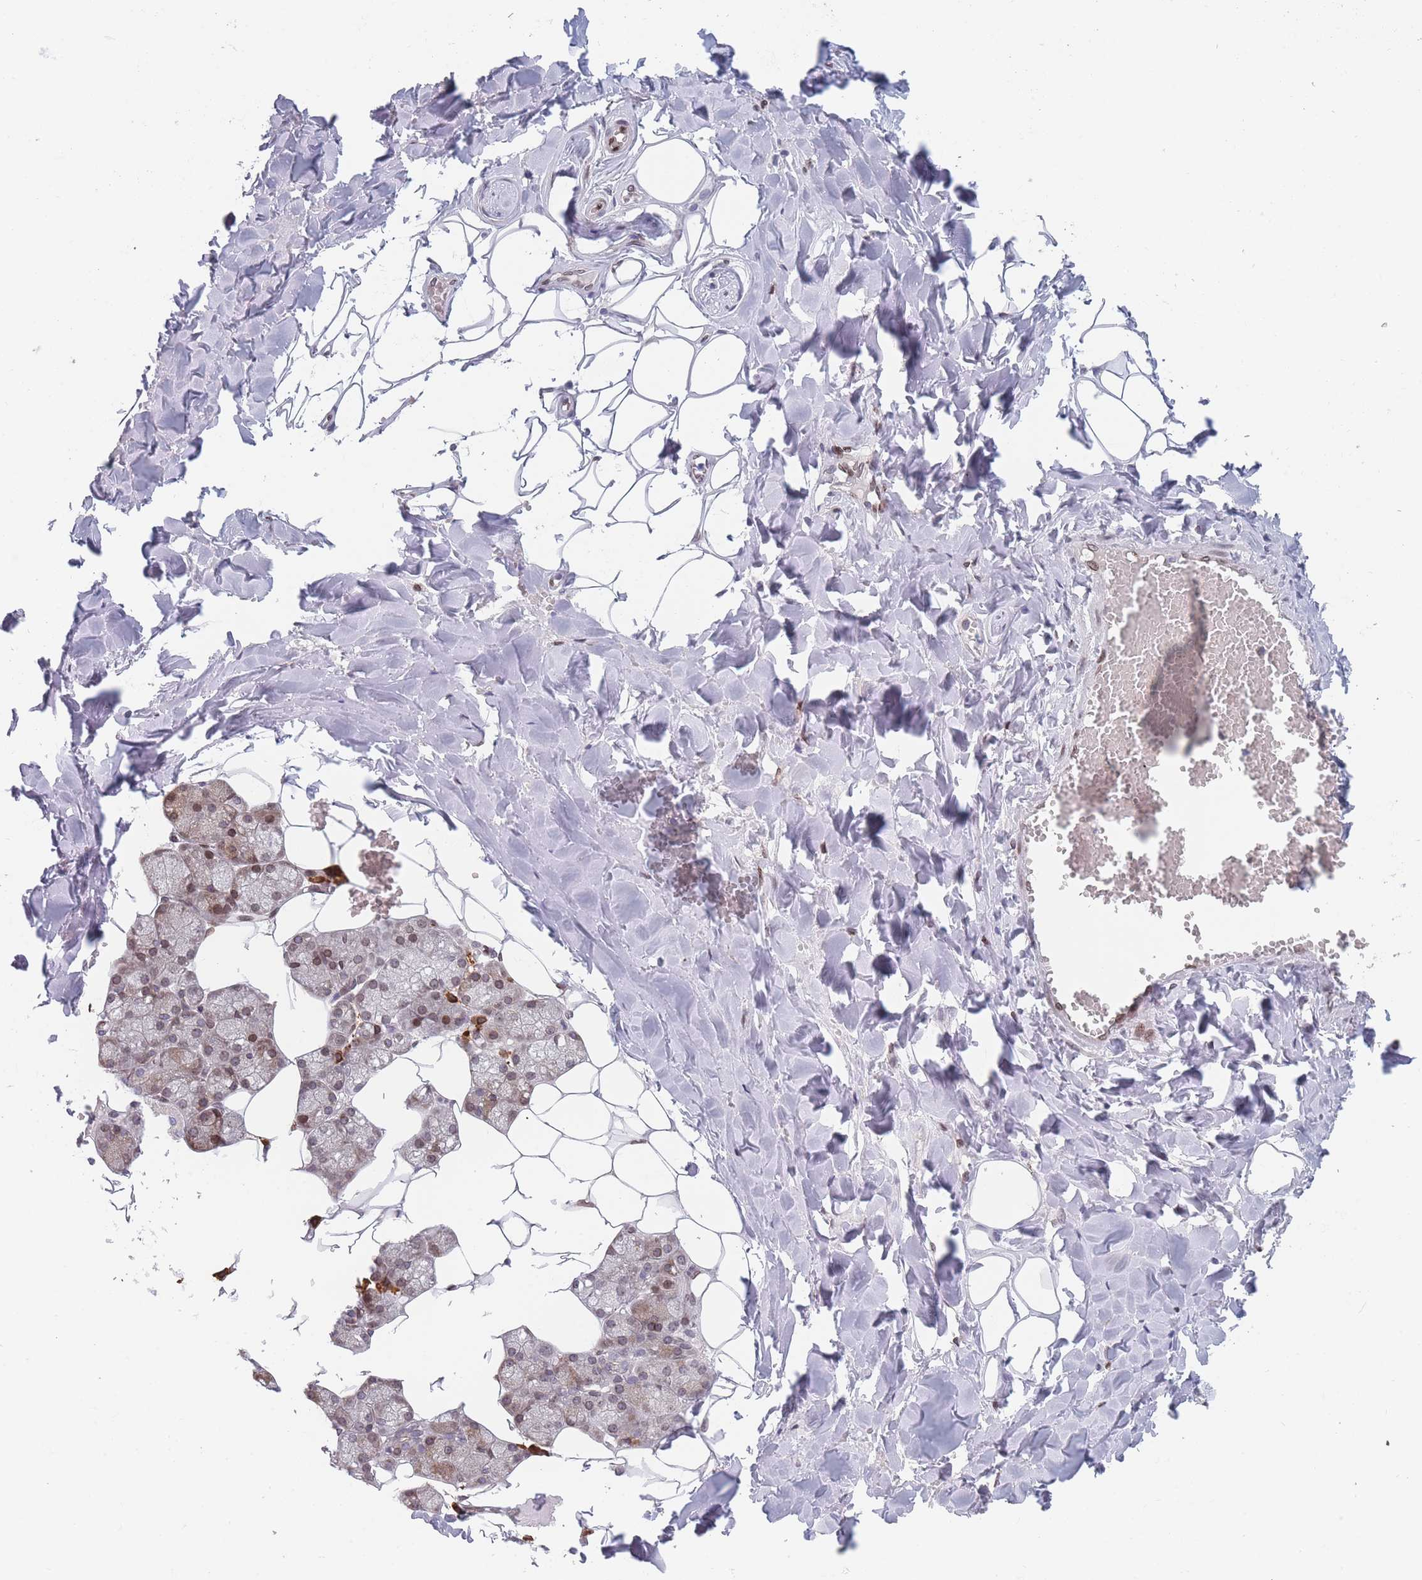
{"staining": {"intensity": "moderate", "quantity": "25%-75%", "location": "cytoplasmic/membranous,nuclear"}, "tissue": "salivary gland", "cell_type": "Glandular cells", "image_type": "normal", "snomed": [{"axis": "morphology", "description": "Normal tissue, NOS"}, {"axis": "topography", "description": "Salivary gland"}], "caption": "Immunohistochemistry image of unremarkable salivary gland: human salivary gland stained using immunohistochemistry demonstrates medium levels of moderate protein expression localized specifically in the cytoplasmic/membranous,nuclear of glandular cells, appearing as a cytoplasmic/membranous,nuclear brown color.", "gene": "ZBTB1", "patient": {"sex": "male", "age": 62}}